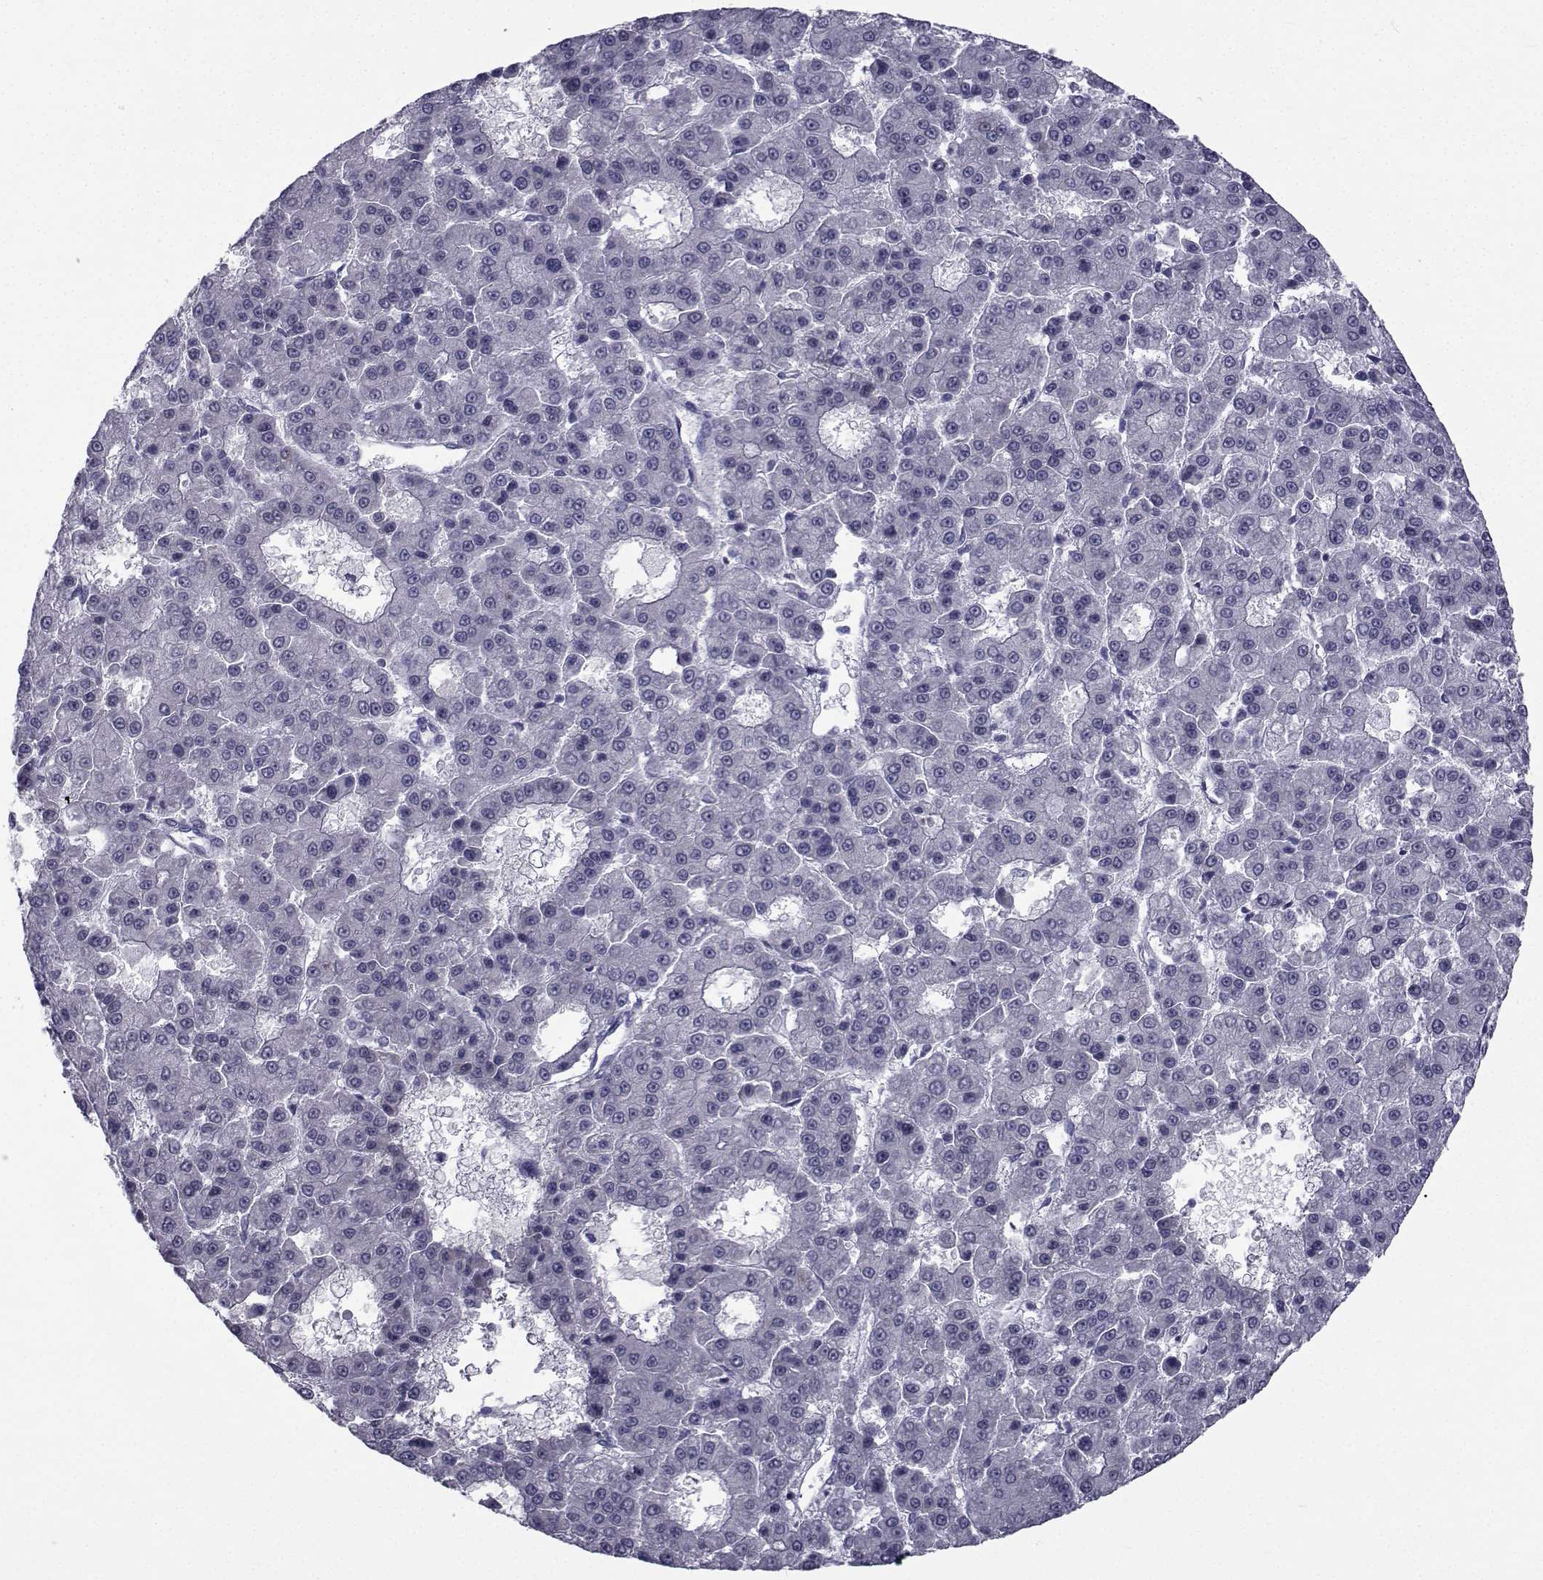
{"staining": {"intensity": "negative", "quantity": "none", "location": "none"}, "tissue": "liver cancer", "cell_type": "Tumor cells", "image_type": "cancer", "snomed": [{"axis": "morphology", "description": "Carcinoma, Hepatocellular, NOS"}, {"axis": "topography", "description": "Liver"}], "caption": "The immunohistochemistry (IHC) micrograph has no significant positivity in tumor cells of liver hepatocellular carcinoma tissue.", "gene": "FDXR", "patient": {"sex": "male", "age": 70}}